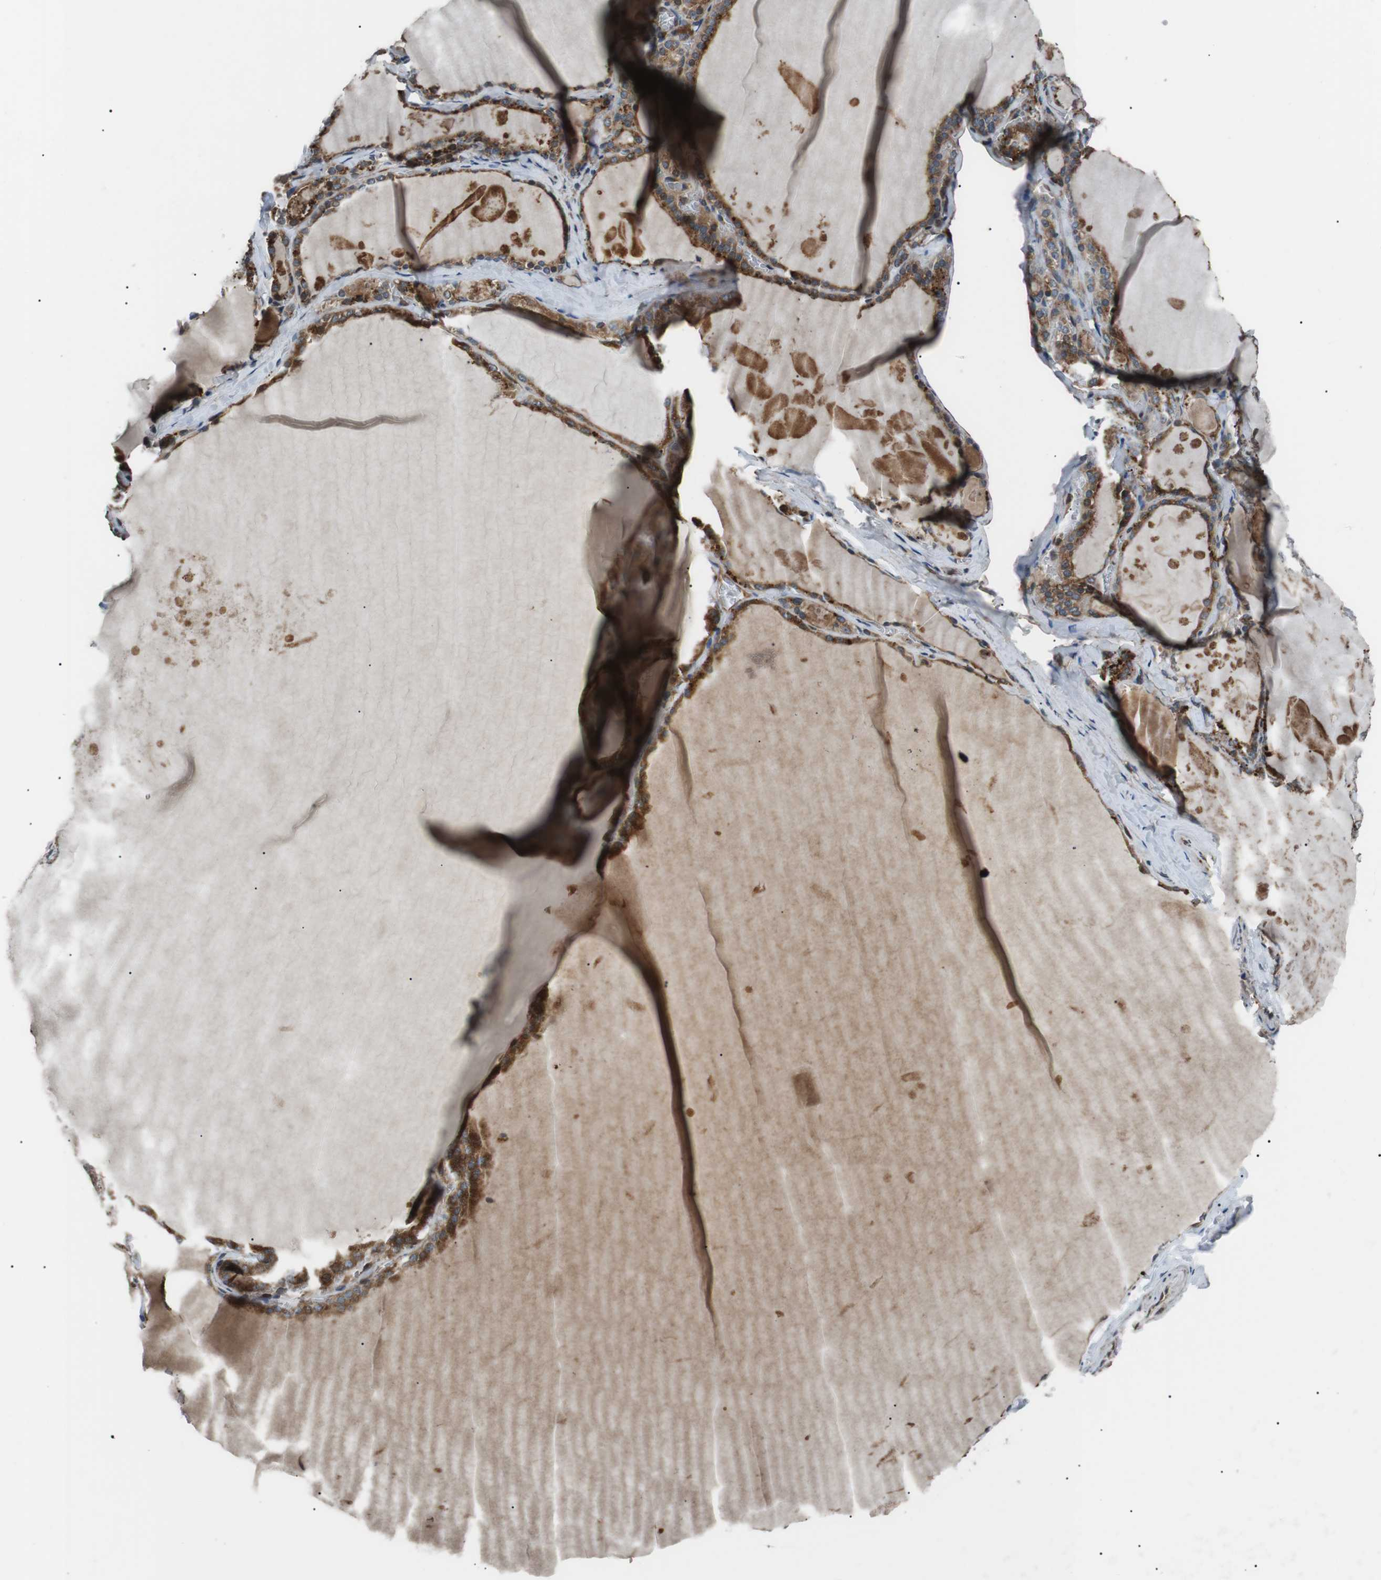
{"staining": {"intensity": "strong", "quantity": ">75%", "location": "cytoplasmic/membranous"}, "tissue": "thyroid gland", "cell_type": "Glandular cells", "image_type": "normal", "snomed": [{"axis": "morphology", "description": "Normal tissue, NOS"}, {"axis": "topography", "description": "Thyroid gland"}], "caption": "Protein expression analysis of unremarkable human thyroid gland reveals strong cytoplasmic/membranous positivity in approximately >75% of glandular cells. Immunohistochemistry (ihc) stains the protein in brown and the nuclei are stained blue.", "gene": "GPR161", "patient": {"sex": "male", "age": 56}}